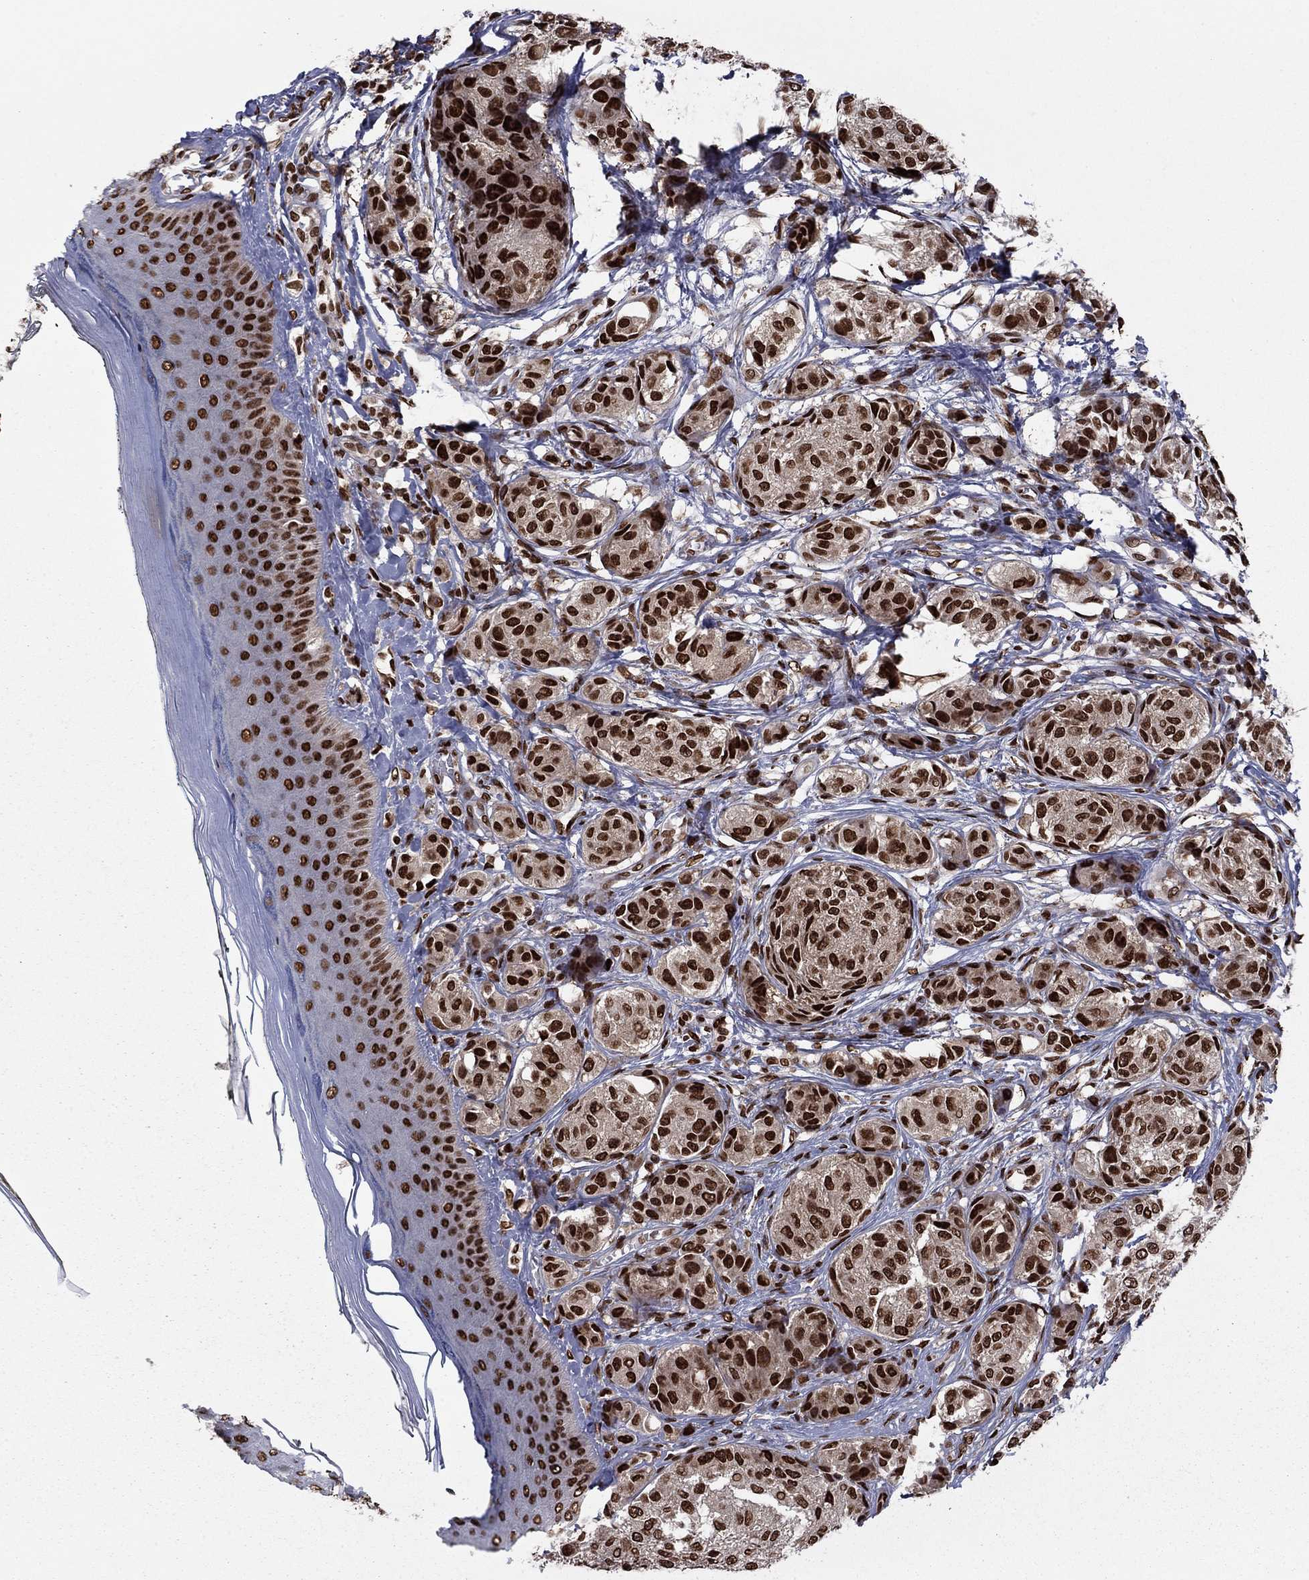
{"staining": {"intensity": "strong", "quantity": ">75%", "location": "nuclear"}, "tissue": "melanoma", "cell_type": "Tumor cells", "image_type": "cancer", "snomed": [{"axis": "morphology", "description": "Malignant melanoma, NOS"}, {"axis": "topography", "description": "Skin"}], "caption": "The image demonstrates staining of malignant melanoma, revealing strong nuclear protein expression (brown color) within tumor cells.", "gene": "USP54", "patient": {"sex": "male", "age": 61}}